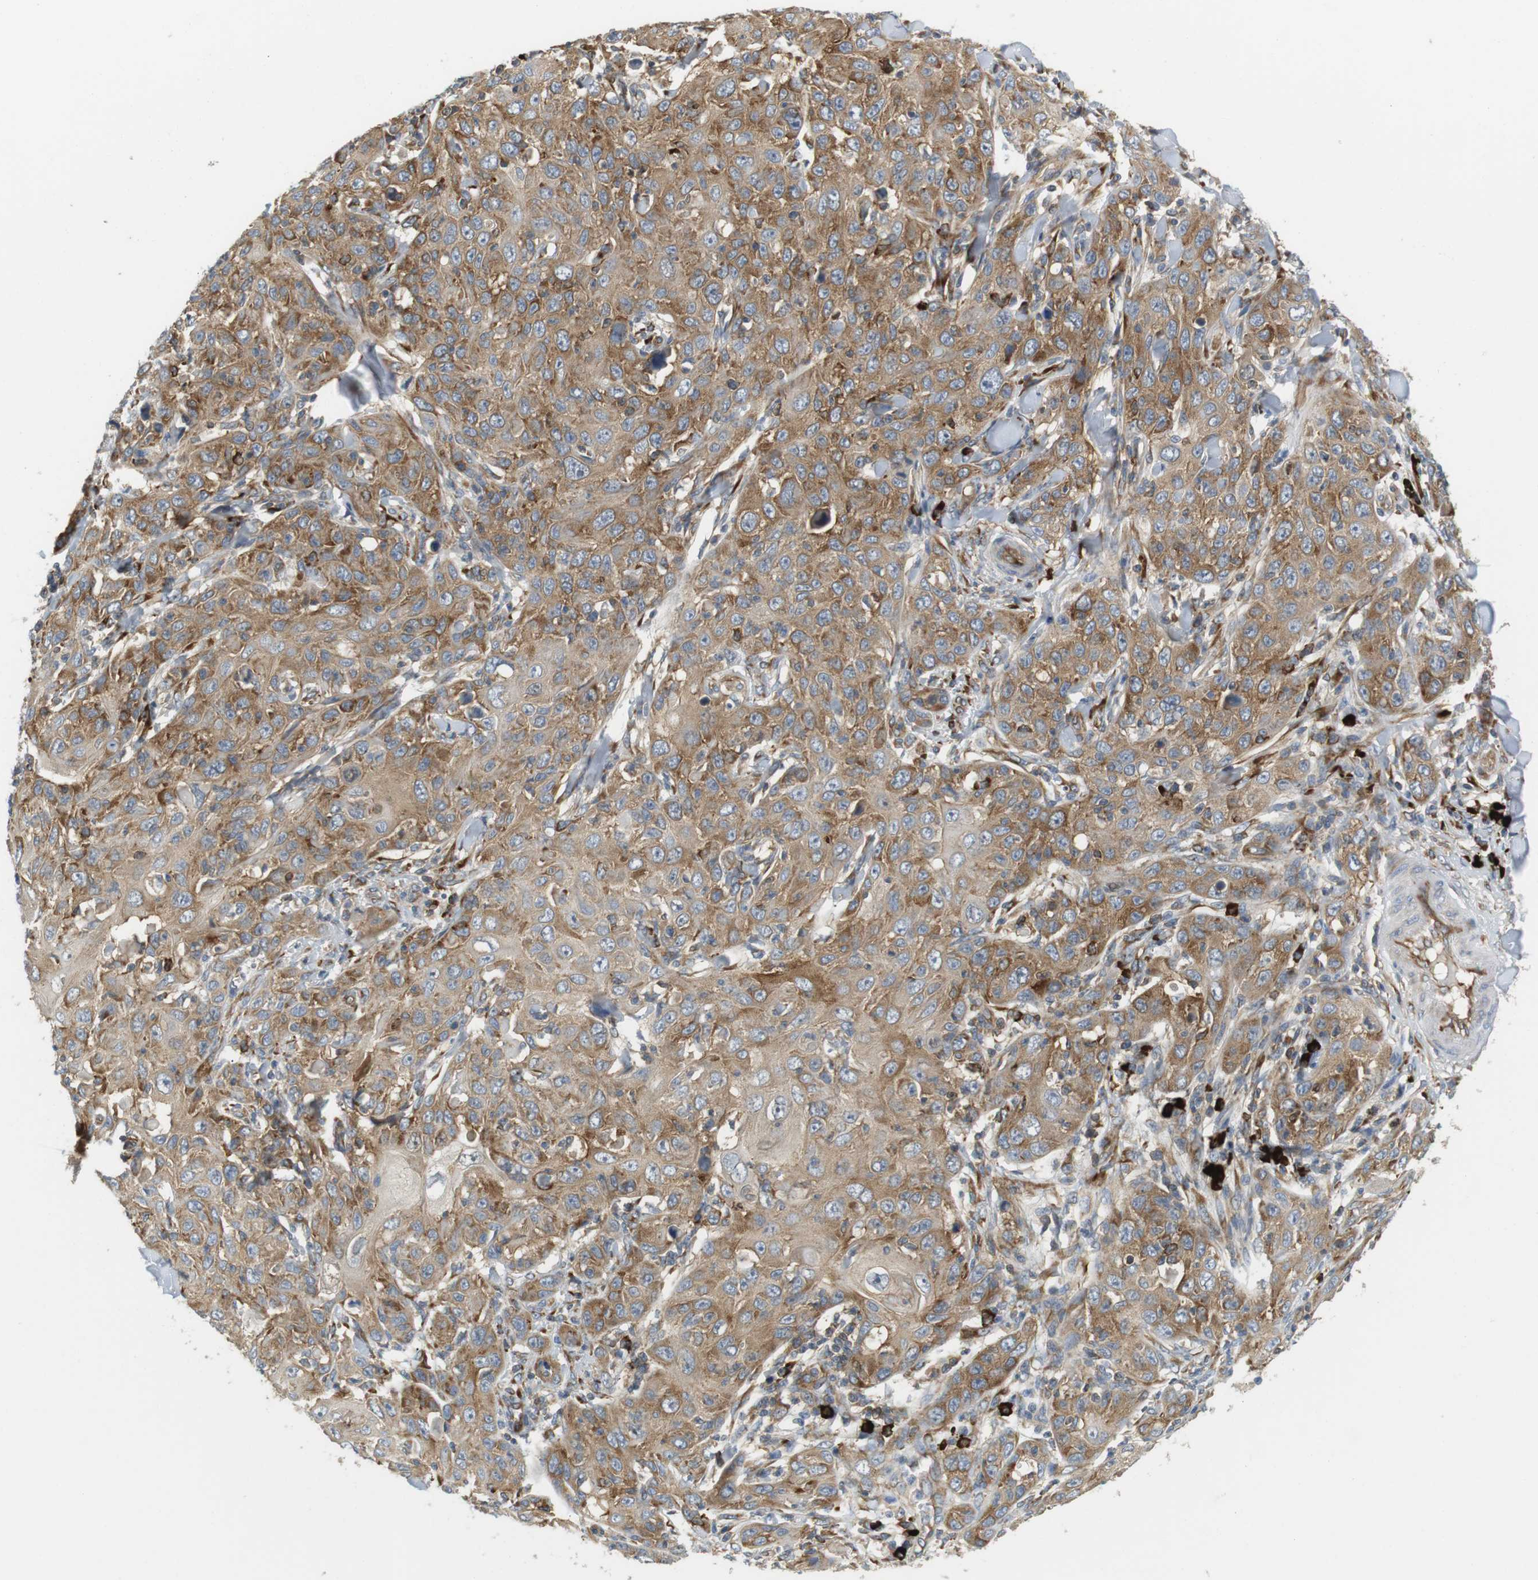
{"staining": {"intensity": "moderate", "quantity": ">75%", "location": "cytoplasmic/membranous"}, "tissue": "skin cancer", "cell_type": "Tumor cells", "image_type": "cancer", "snomed": [{"axis": "morphology", "description": "Squamous cell carcinoma, NOS"}, {"axis": "topography", "description": "Skin"}], "caption": "This is a photomicrograph of IHC staining of skin cancer (squamous cell carcinoma), which shows moderate staining in the cytoplasmic/membranous of tumor cells.", "gene": "TMEM200A", "patient": {"sex": "female", "age": 88}}